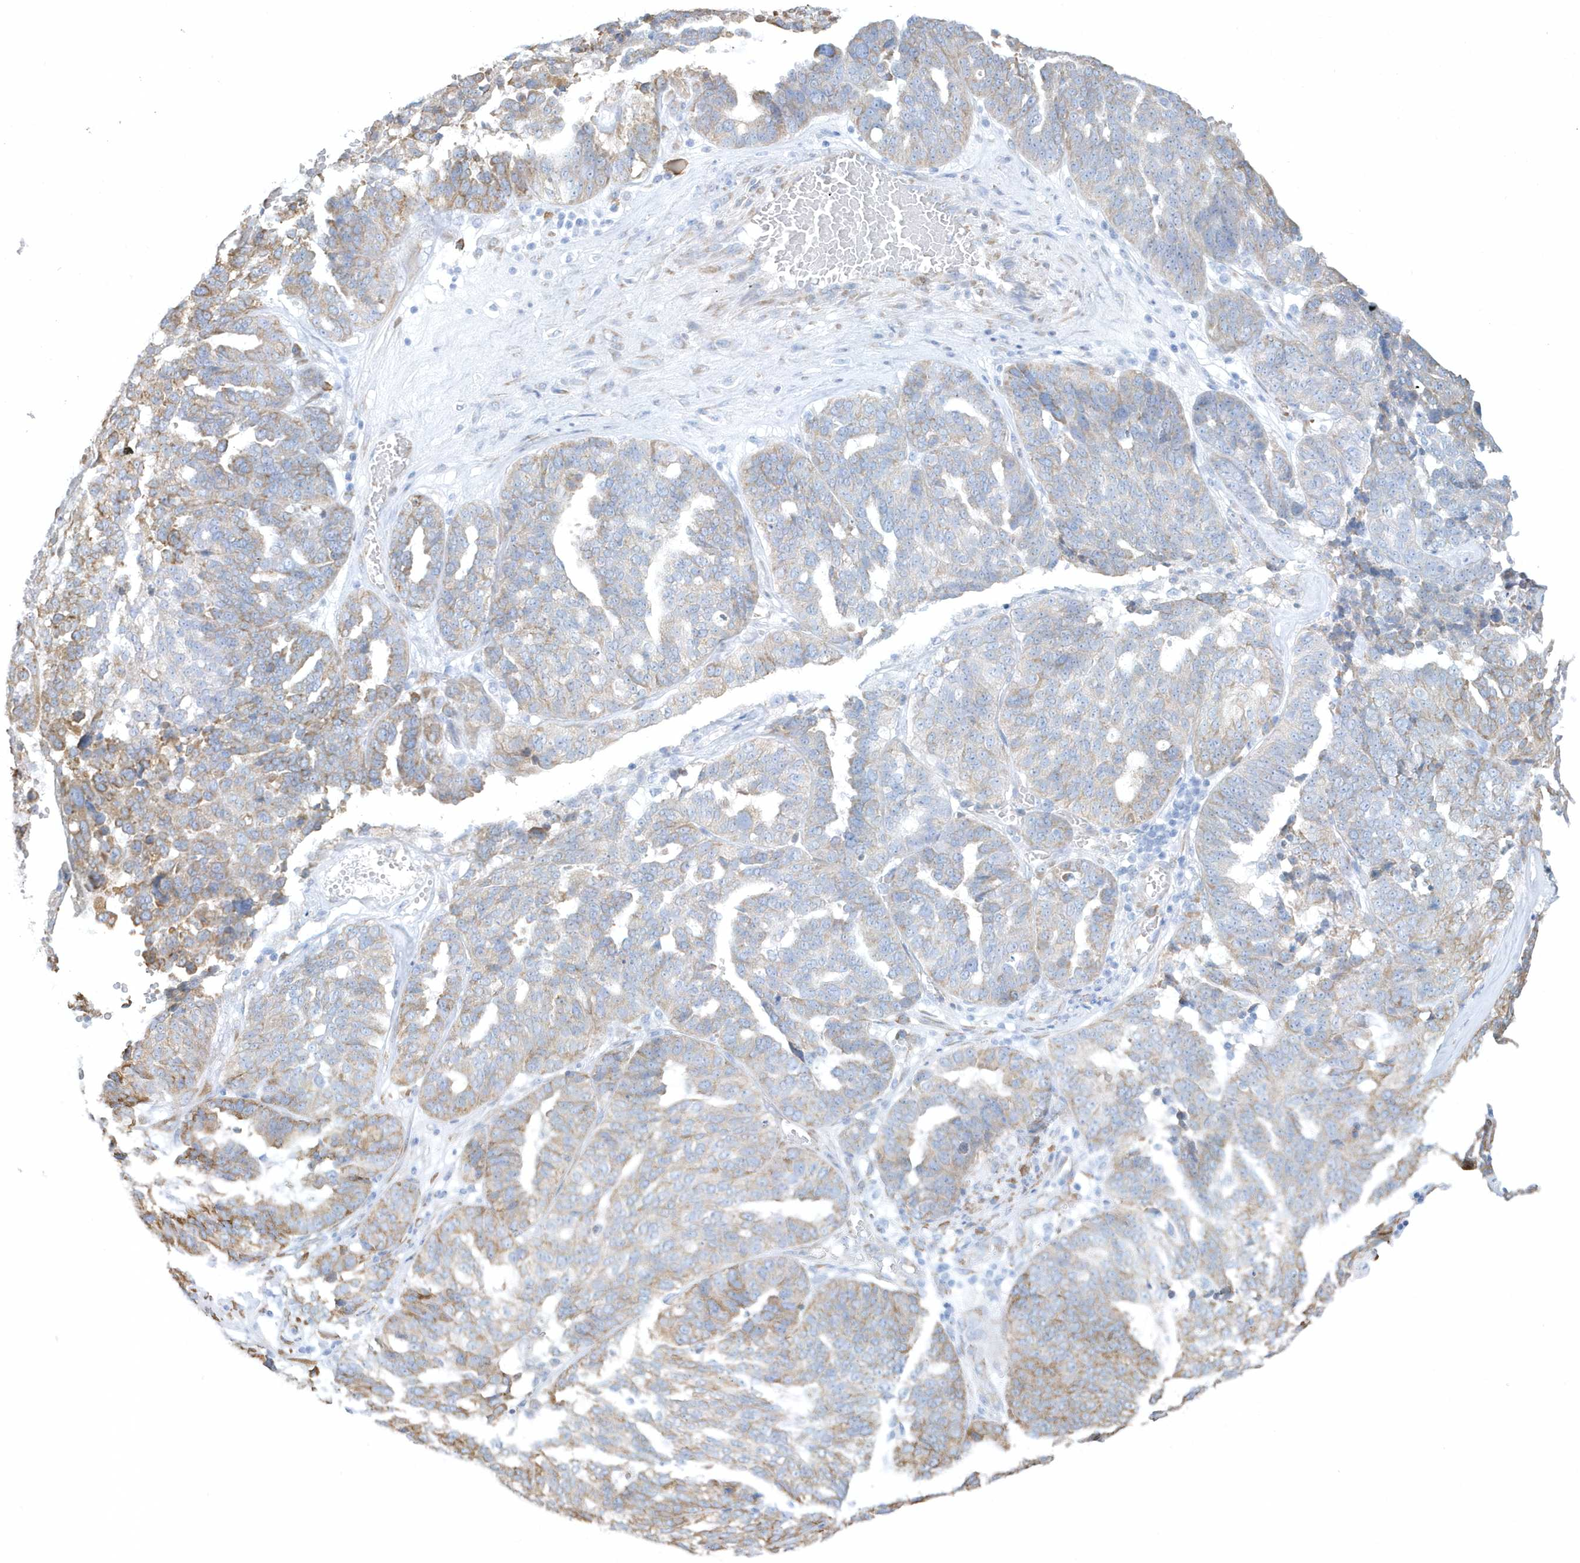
{"staining": {"intensity": "moderate", "quantity": "<25%", "location": "cytoplasmic/membranous"}, "tissue": "ovarian cancer", "cell_type": "Tumor cells", "image_type": "cancer", "snomed": [{"axis": "morphology", "description": "Cystadenocarcinoma, serous, NOS"}, {"axis": "topography", "description": "Ovary"}], "caption": "Serous cystadenocarcinoma (ovarian) stained with DAB (3,3'-diaminobenzidine) immunohistochemistry (IHC) reveals low levels of moderate cytoplasmic/membranous positivity in approximately <25% of tumor cells. (Brightfield microscopy of DAB IHC at high magnification).", "gene": "DCAF1", "patient": {"sex": "female", "age": 59}}